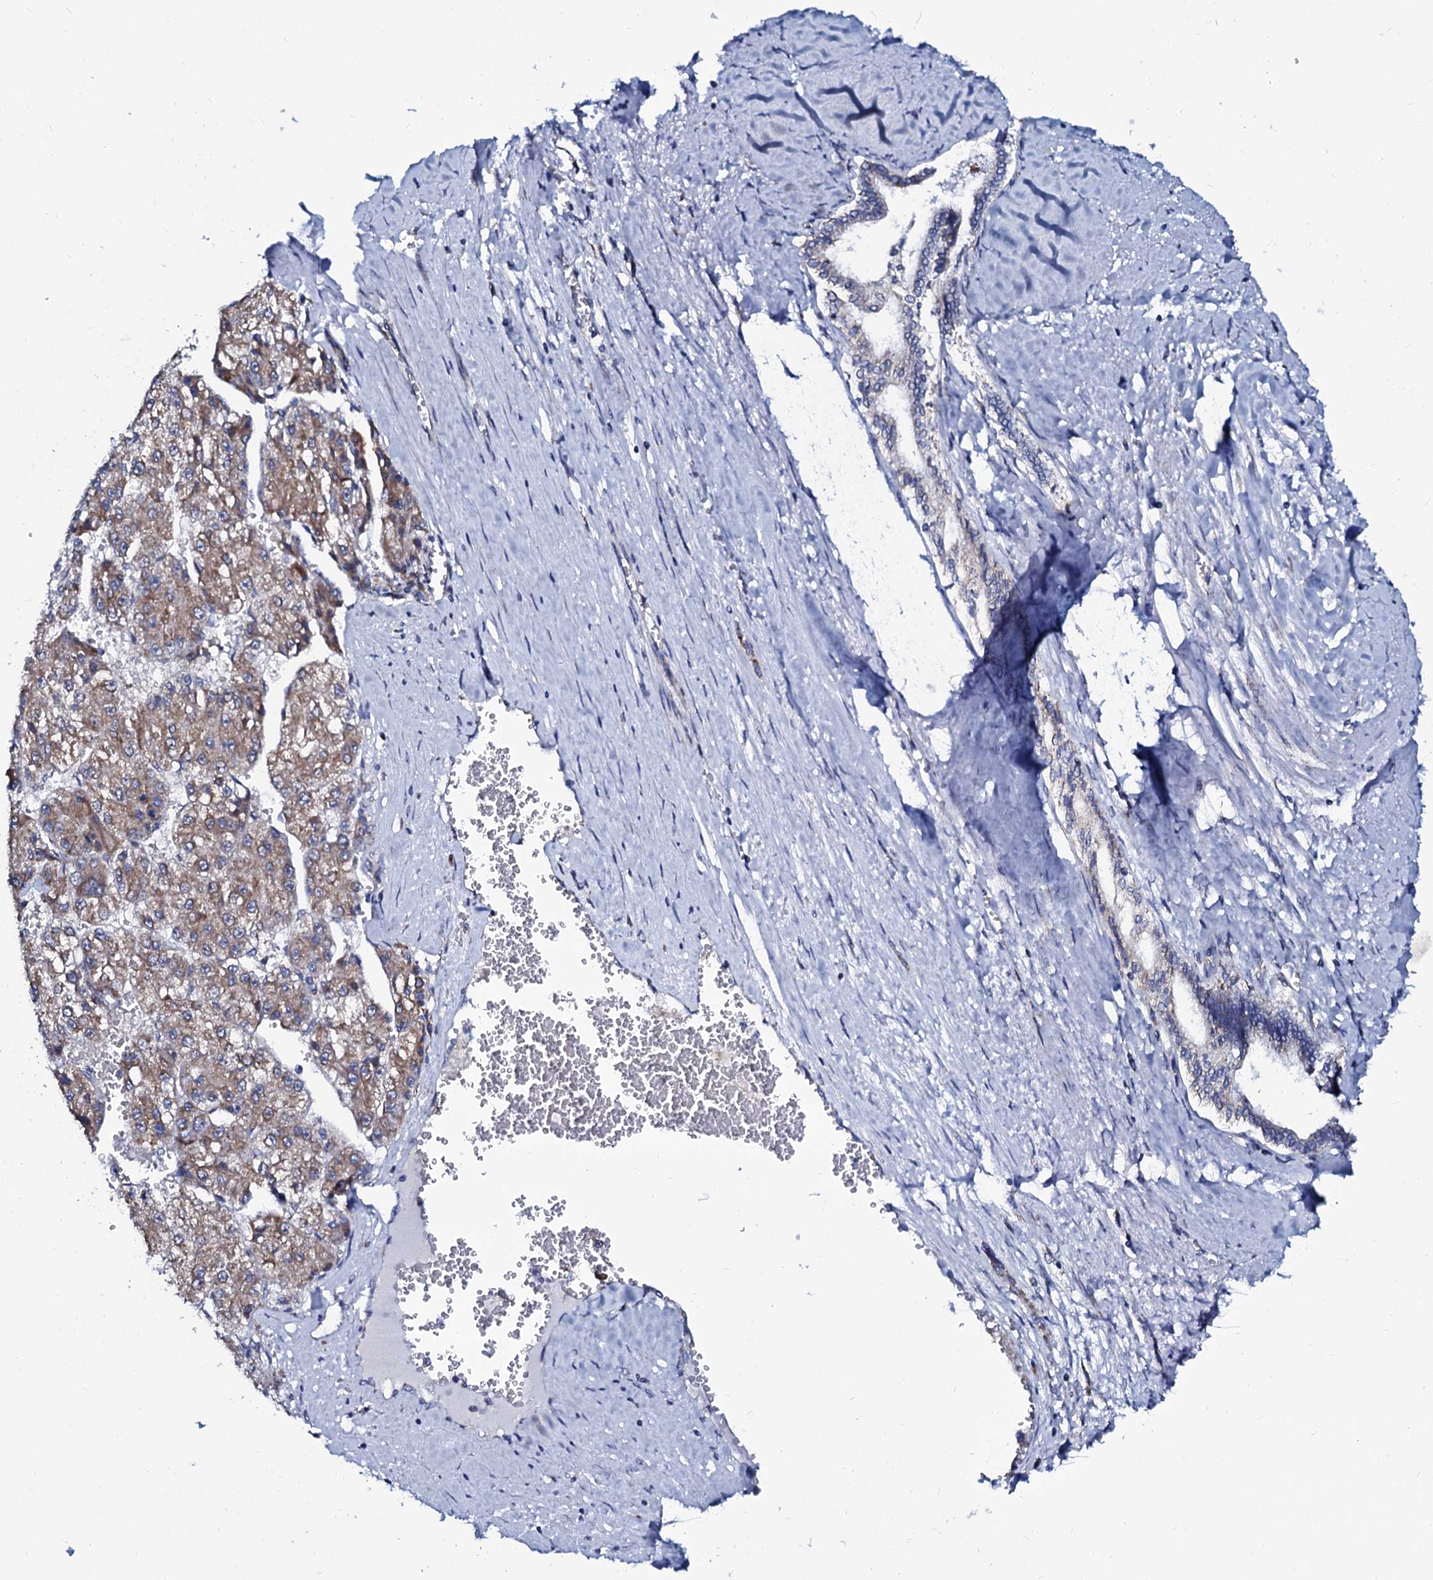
{"staining": {"intensity": "moderate", "quantity": ">75%", "location": "cytoplasmic/membranous"}, "tissue": "liver cancer", "cell_type": "Tumor cells", "image_type": "cancer", "snomed": [{"axis": "morphology", "description": "Carcinoma, Hepatocellular, NOS"}, {"axis": "topography", "description": "Liver"}], "caption": "Human liver hepatocellular carcinoma stained with a brown dye shows moderate cytoplasmic/membranous positive staining in about >75% of tumor cells.", "gene": "SLC37A4", "patient": {"sex": "female", "age": 73}}